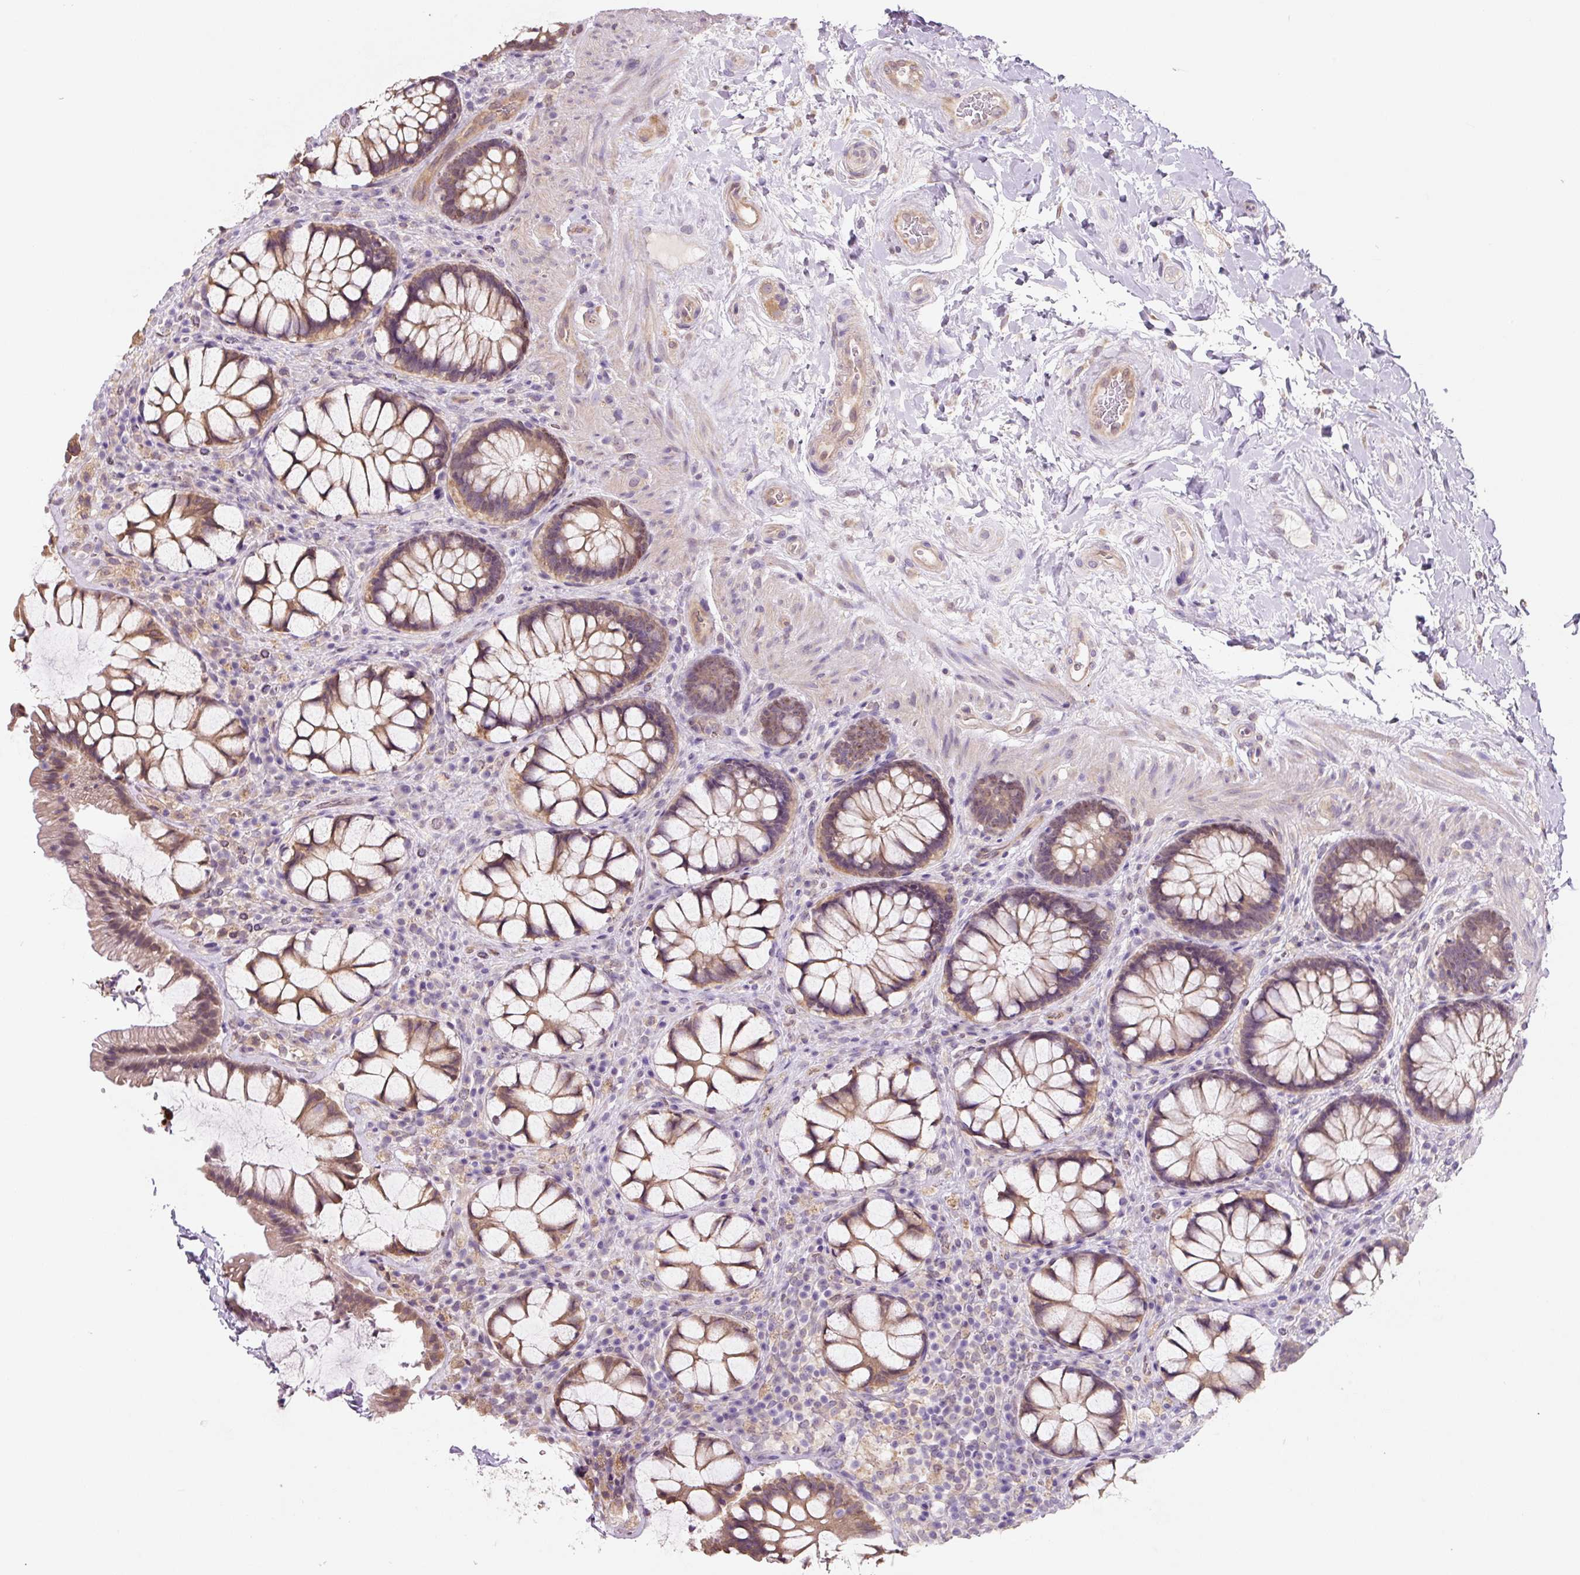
{"staining": {"intensity": "weak", "quantity": ">75%", "location": "cytoplasmic/membranous"}, "tissue": "rectum", "cell_type": "Glandular cells", "image_type": "normal", "snomed": [{"axis": "morphology", "description": "Normal tissue, NOS"}, {"axis": "topography", "description": "Rectum"}], "caption": "The image demonstrates immunohistochemical staining of benign rectum. There is weak cytoplasmic/membranous positivity is appreciated in approximately >75% of glandular cells.", "gene": "ASRGL1", "patient": {"sex": "female", "age": 58}}